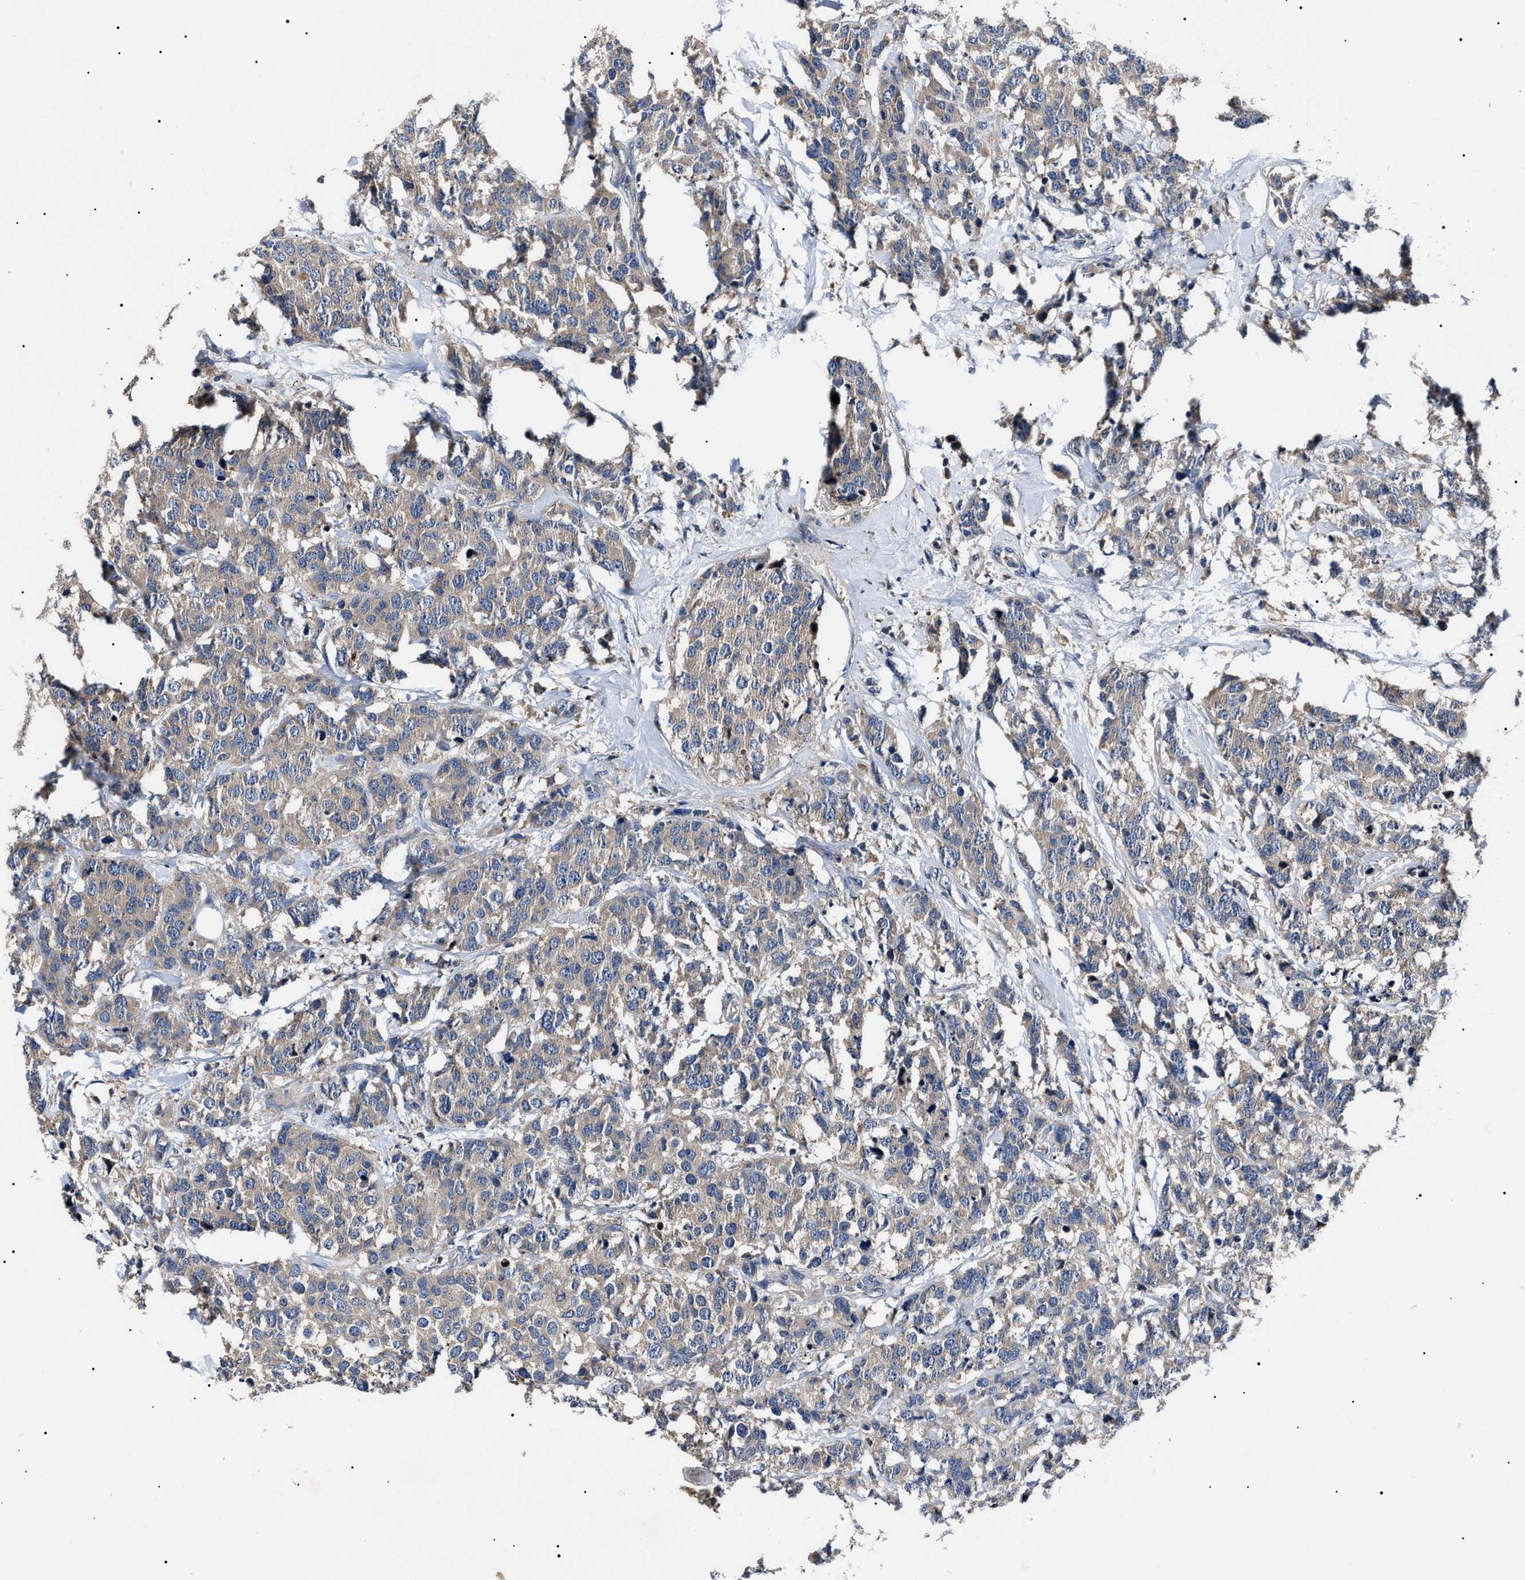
{"staining": {"intensity": "weak", "quantity": ">75%", "location": "cytoplasmic/membranous"}, "tissue": "breast cancer", "cell_type": "Tumor cells", "image_type": "cancer", "snomed": [{"axis": "morphology", "description": "Lobular carcinoma"}, {"axis": "topography", "description": "Breast"}], "caption": "IHC staining of breast lobular carcinoma, which reveals low levels of weak cytoplasmic/membranous positivity in about >75% of tumor cells indicating weak cytoplasmic/membranous protein expression. The staining was performed using DAB (3,3'-diaminobenzidine) (brown) for protein detection and nuclei were counterstained in hematoxylin (blue).", "gene": "IFT81", "patient": {"sex": "female", "age": 59}}